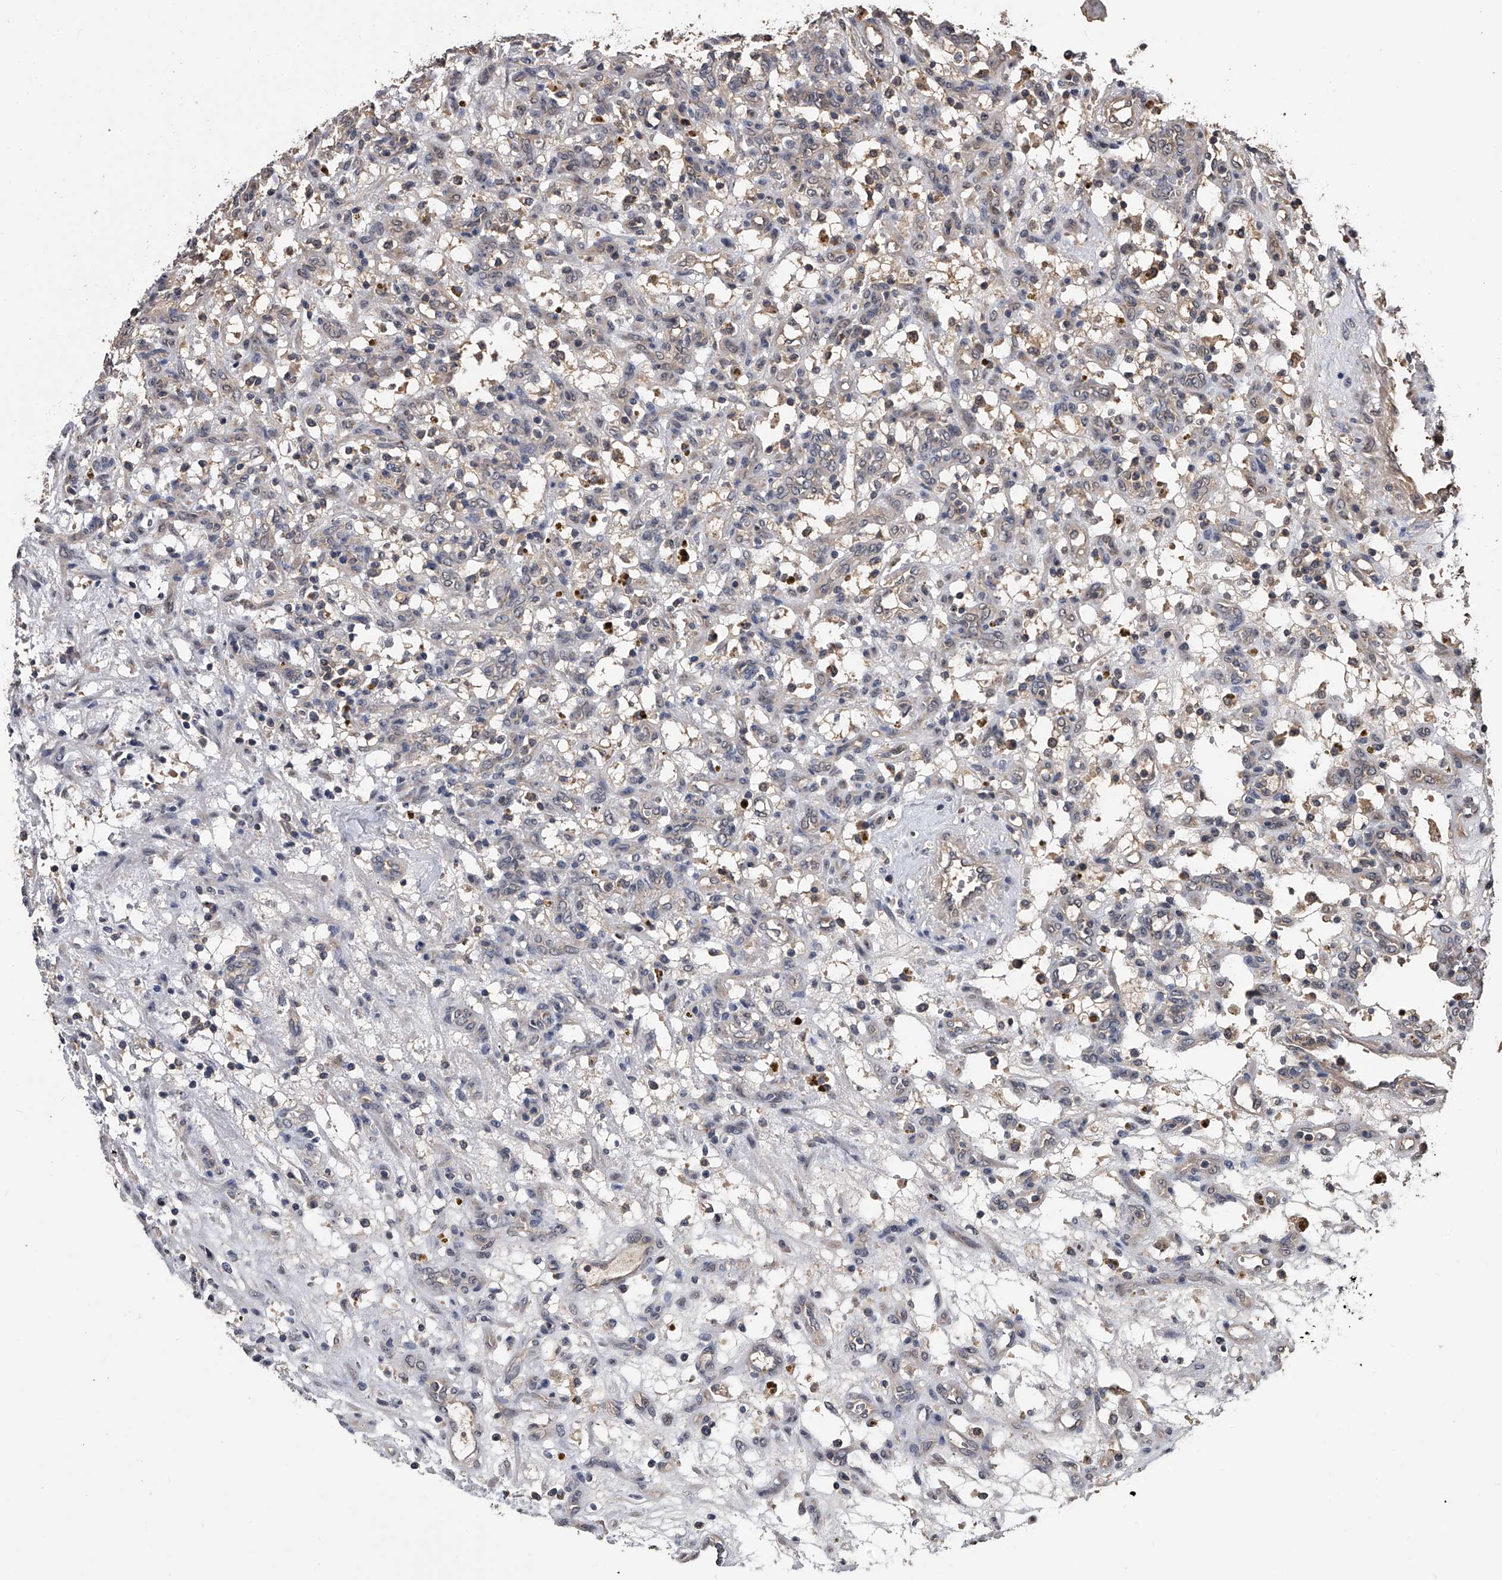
{"staining": {"intensity": "negative", "quantity": "none", "location": "none"}, "tissue": "renal cancer", "cell_type": "Tumor cells", "image_type": "cancer", "snomed": [{"axis": "morphology", "description": "Adenocarcinoma, NOS"}, {"axis": "topography", "description": "Kidney"}], "caption": "An image of human renal adenocarcinoma is negative for staining in tumor cells. (DAB (3,3'-diaminobenzidine) IHC with hematoxylin counter stain).", "gene": "EFCAB7", "patient": {"sex": "female", "age": 57}}